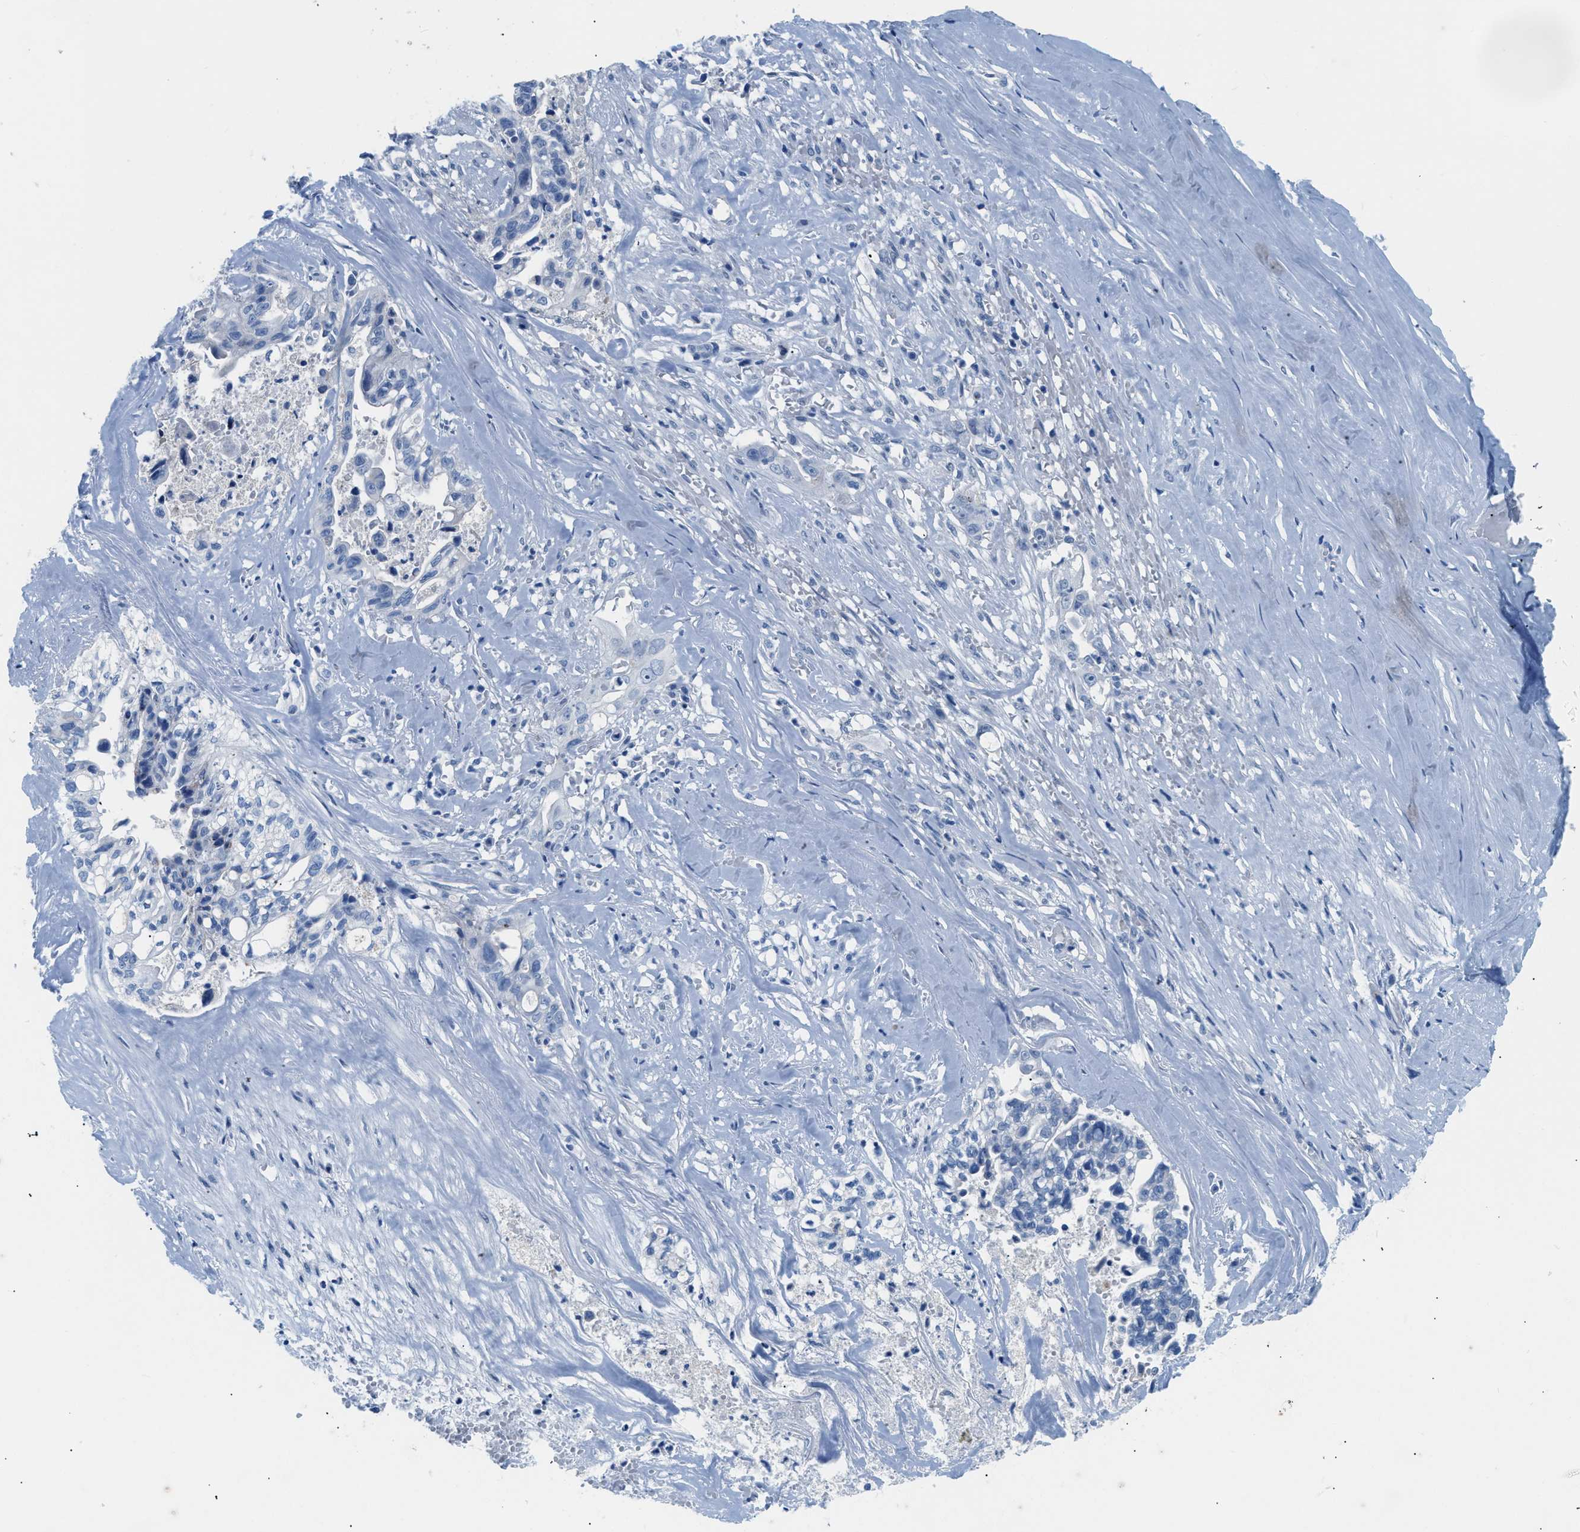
{"staining": {"intensity": "negative", "quantity": "none", "location": "none"}, "tissue": "liver cancer", "cell_type": "Tumor cells", "image_type": "cancer", "snomed": [{"axis": "morphology", "description": "Cholangiocarcinoma"}, {"axis": "topography", "description": "Liver"}], "caption": "High magnification brightfield microscopy of liver cancer (cholangiocarcinoma) stained with DAB (brown) and counterstained with hematoxylin (blue): tumor cells show no significant staining.", "gene": "FDCSP", "patient": {"sex": "female", "age": 70}}